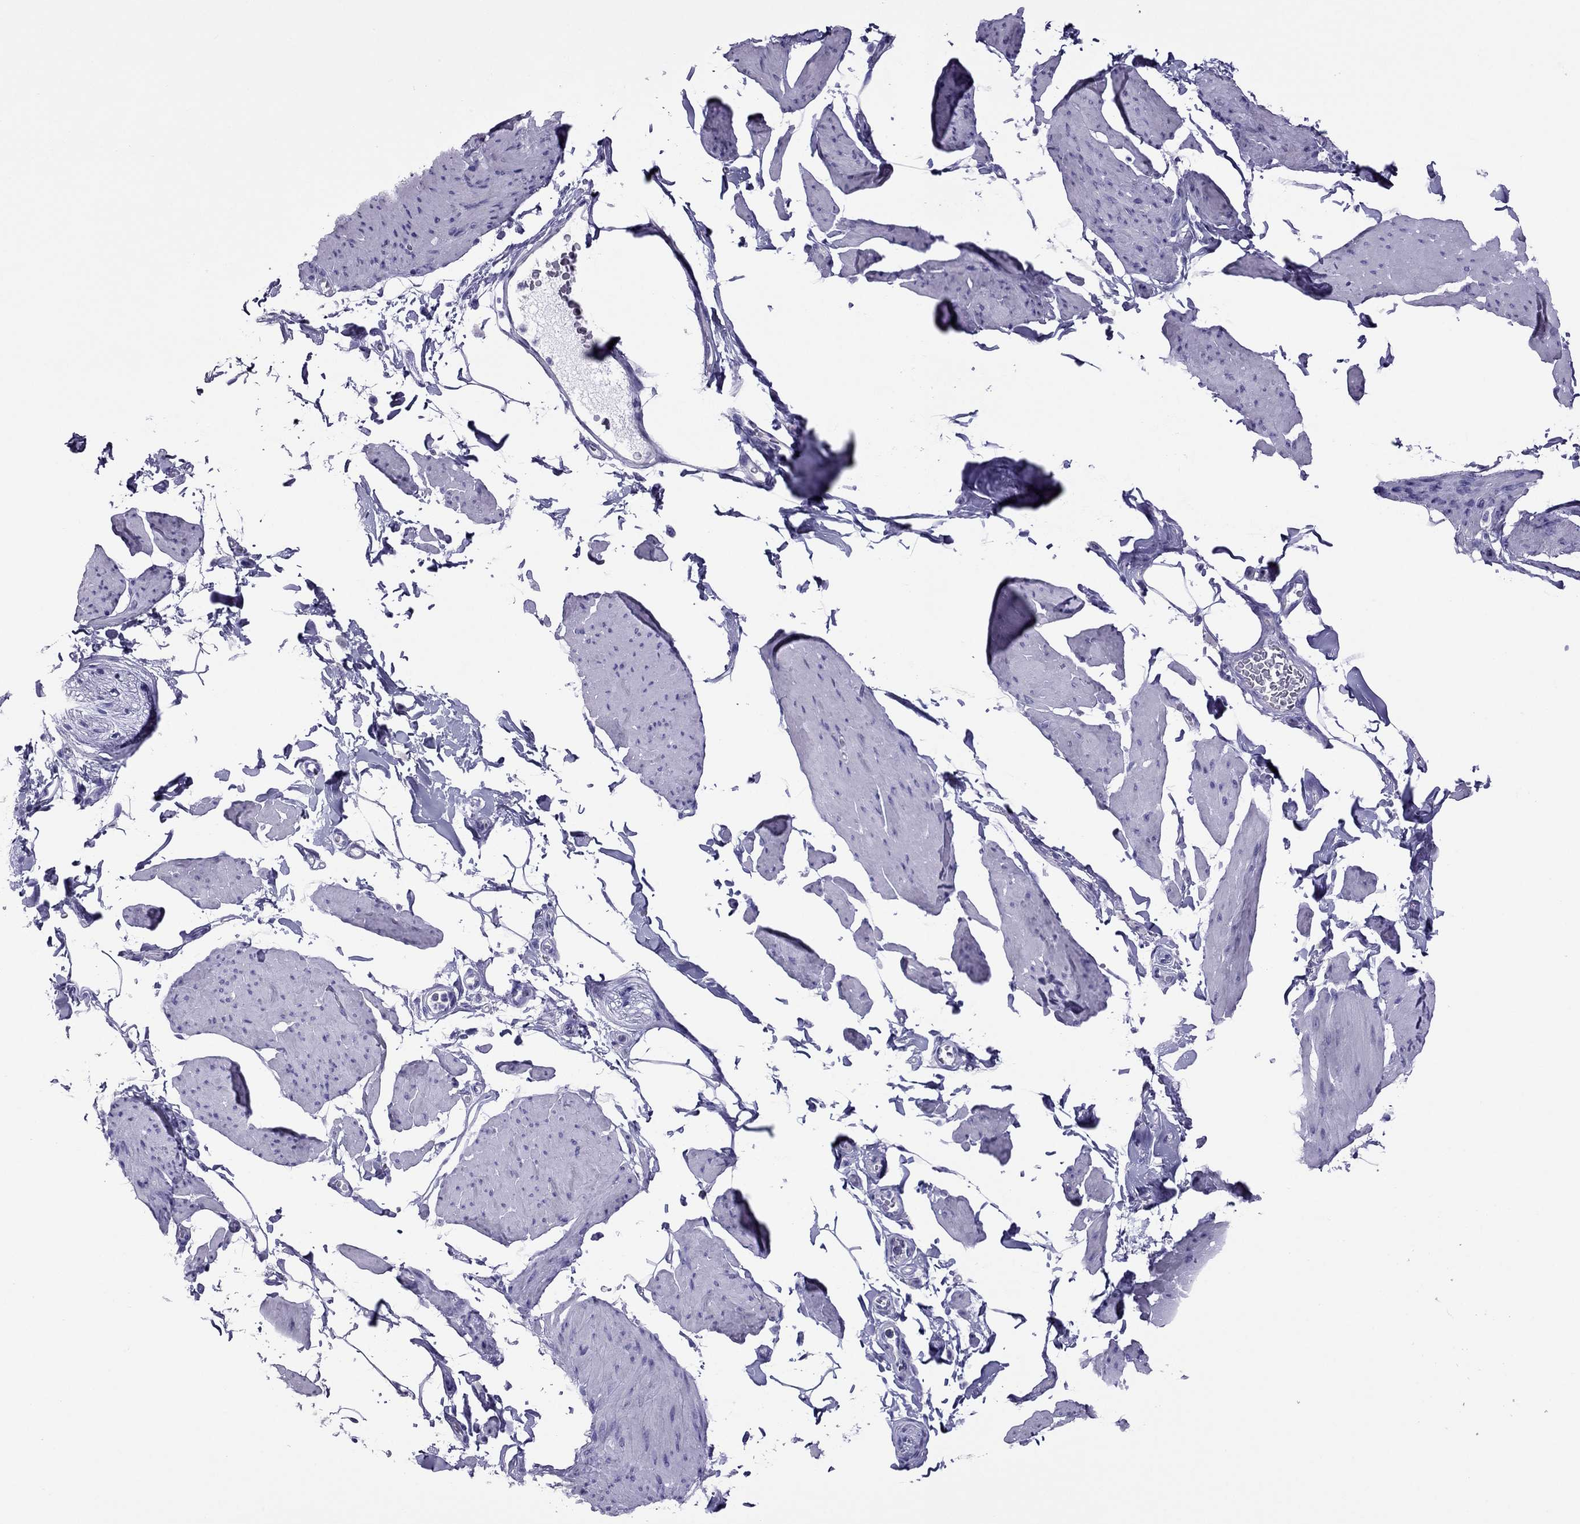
{"staining": {"intensity": "negative", "quantity": "none", "location": "none"}, "tissue": "smooth muscle", "cell_type": "Smooth muscle cells", "image_type": "normal", "snomed": [{"axis": "morphology", "description": "Normal tissue, NOS"}, {"axis": "topography", "description": "Adipose tissue"}, {"axis": "topography", "description": "Smooth muscle"}, {"axis": "topography", "description": "Peripheral nerve tissue"}], "caption": "Immunohistochemistry of normal human smooth muscle displays no positivity in smooth muscle cells.", "gene": "MYL11", "patient": {"sex": "male", "age": 83}}